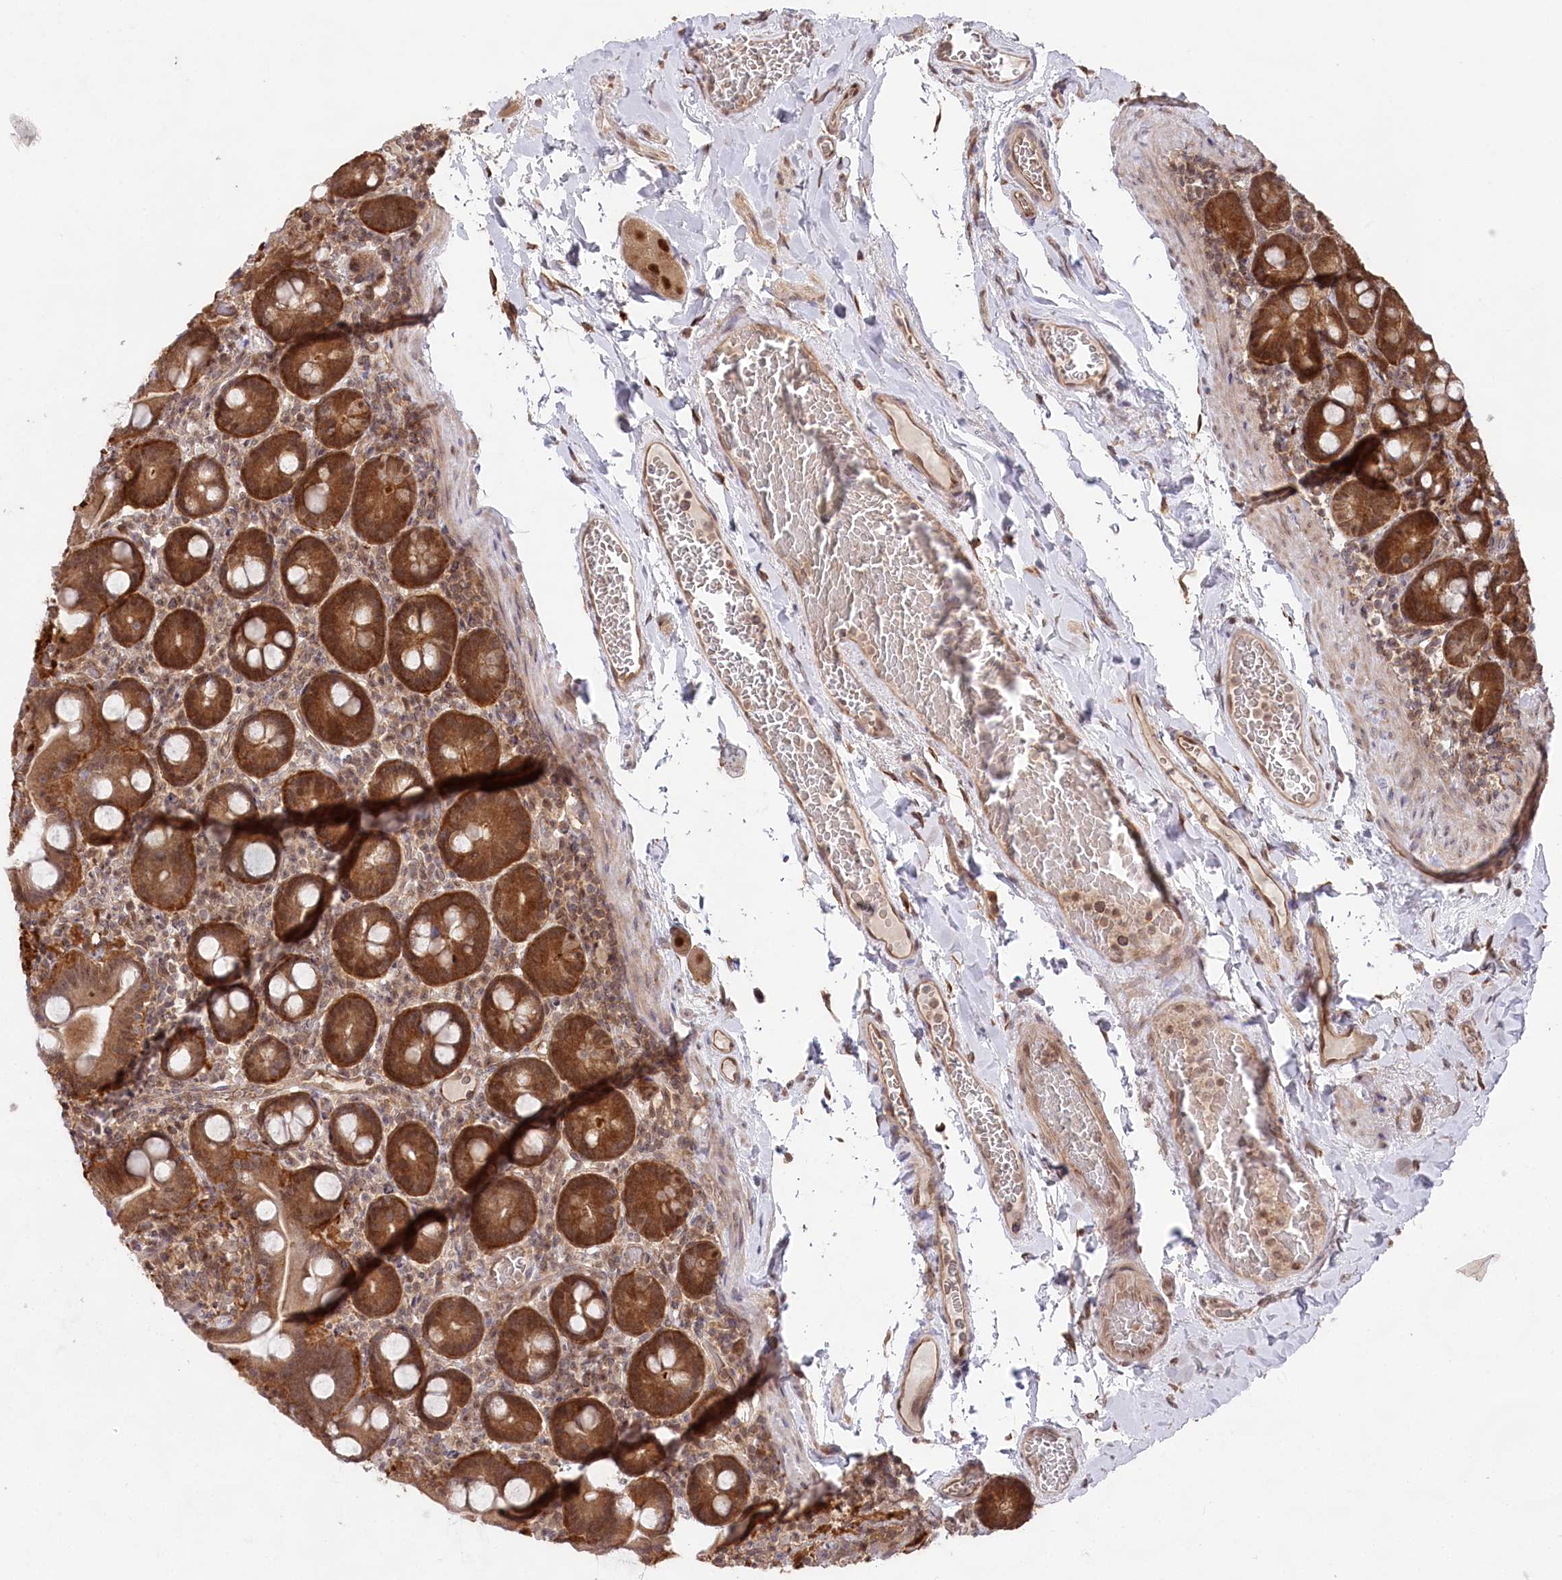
{"staining": {"intensity": "moderate", "quantity": ">75%", "location": "cytoplasmic/membranous,nuclear"}, "tissue": "duodenum", "cell_type": "Glandular cells", "image_type": "normal", "snomed": [{"axis": "morphology", "description": "Normal tissue, NOS"}, {"axis": "topography", "description": "Duodenum"}], "caption": "A medium amount of moderate cytoplasmic/membranous,nuclear staining is appreciated in about >75% of glandular cells in benign duodenum.", "gene": "PSMA1", "patient": {"sex": "male", "age": 55}}